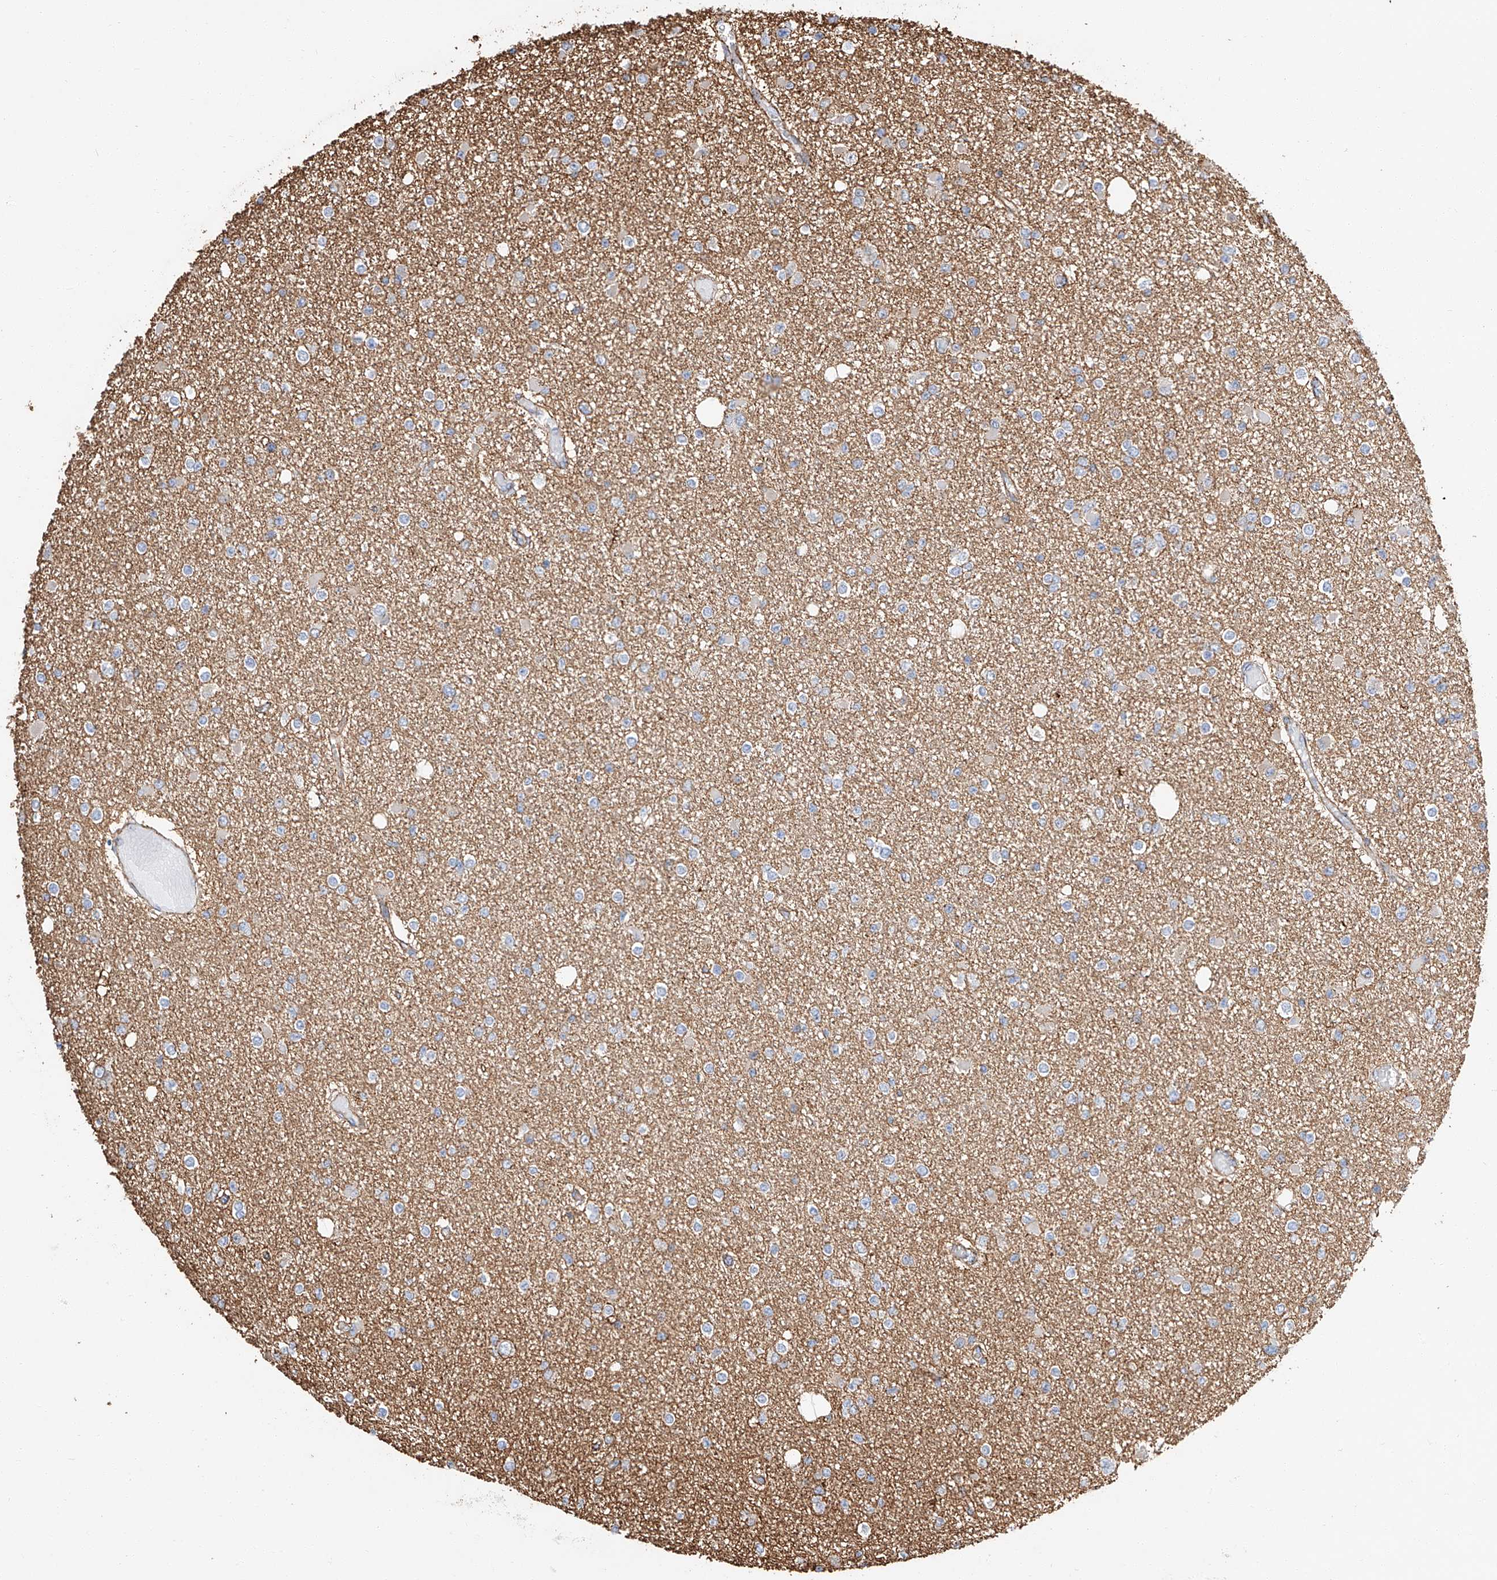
{"staining": {"intensity": "negative", "quantity": "none", "location": "none"}, "tissue": "glioma", "cell_type": "Tumor cells", "image_type": "cancer", "snomed": [{"axis": "morphology", "description": "Glioma, malignant, Low grade"}, {"axis": "topography", "description": "Brain"}], "caption": "Immunohistochemistry (IHC) of human glioma reveals no positivity in tumor cells.", "gene": "WFS1", "patient": {"sex": "female", "age": 22}}